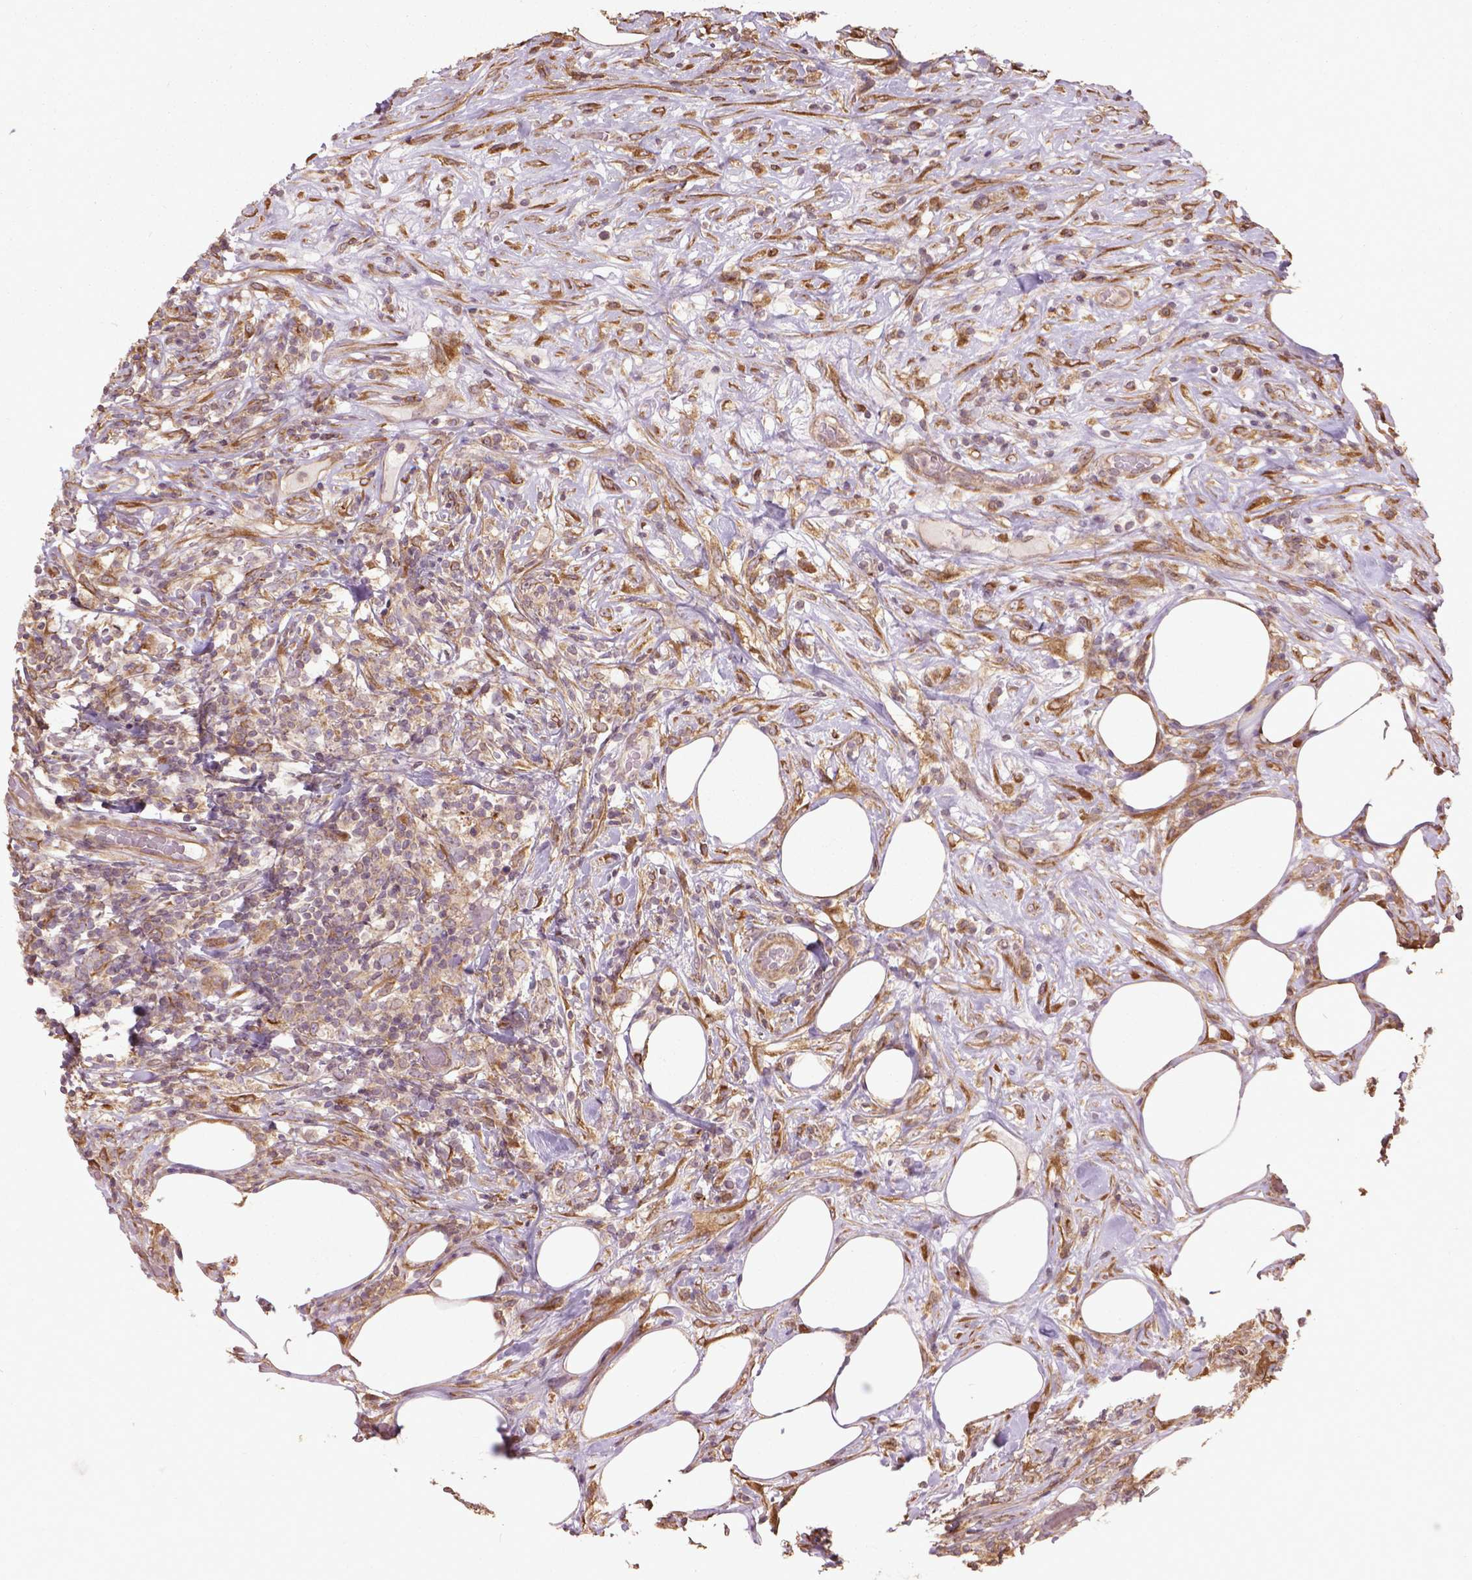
{"staining": {"intensity": "negative", "quantity": "none", "location": "none"}, "tissue": "lymphoma", "cell_type": "Tumor cells", "image_type": "cancer", "snomed": [{"axis": "morphology", "description": "Malignant lymphoma, non-Hodgkin's type, High grade"}, {"axis": "topography", "description": "Lymph node"}], "caption": "Tumor cells show no significant protein staining in malignant lymphoma, non-Hodgkin's type (high-grade).", "gene": "GAS1", "patient": {"sex": "female", "age": 84}}